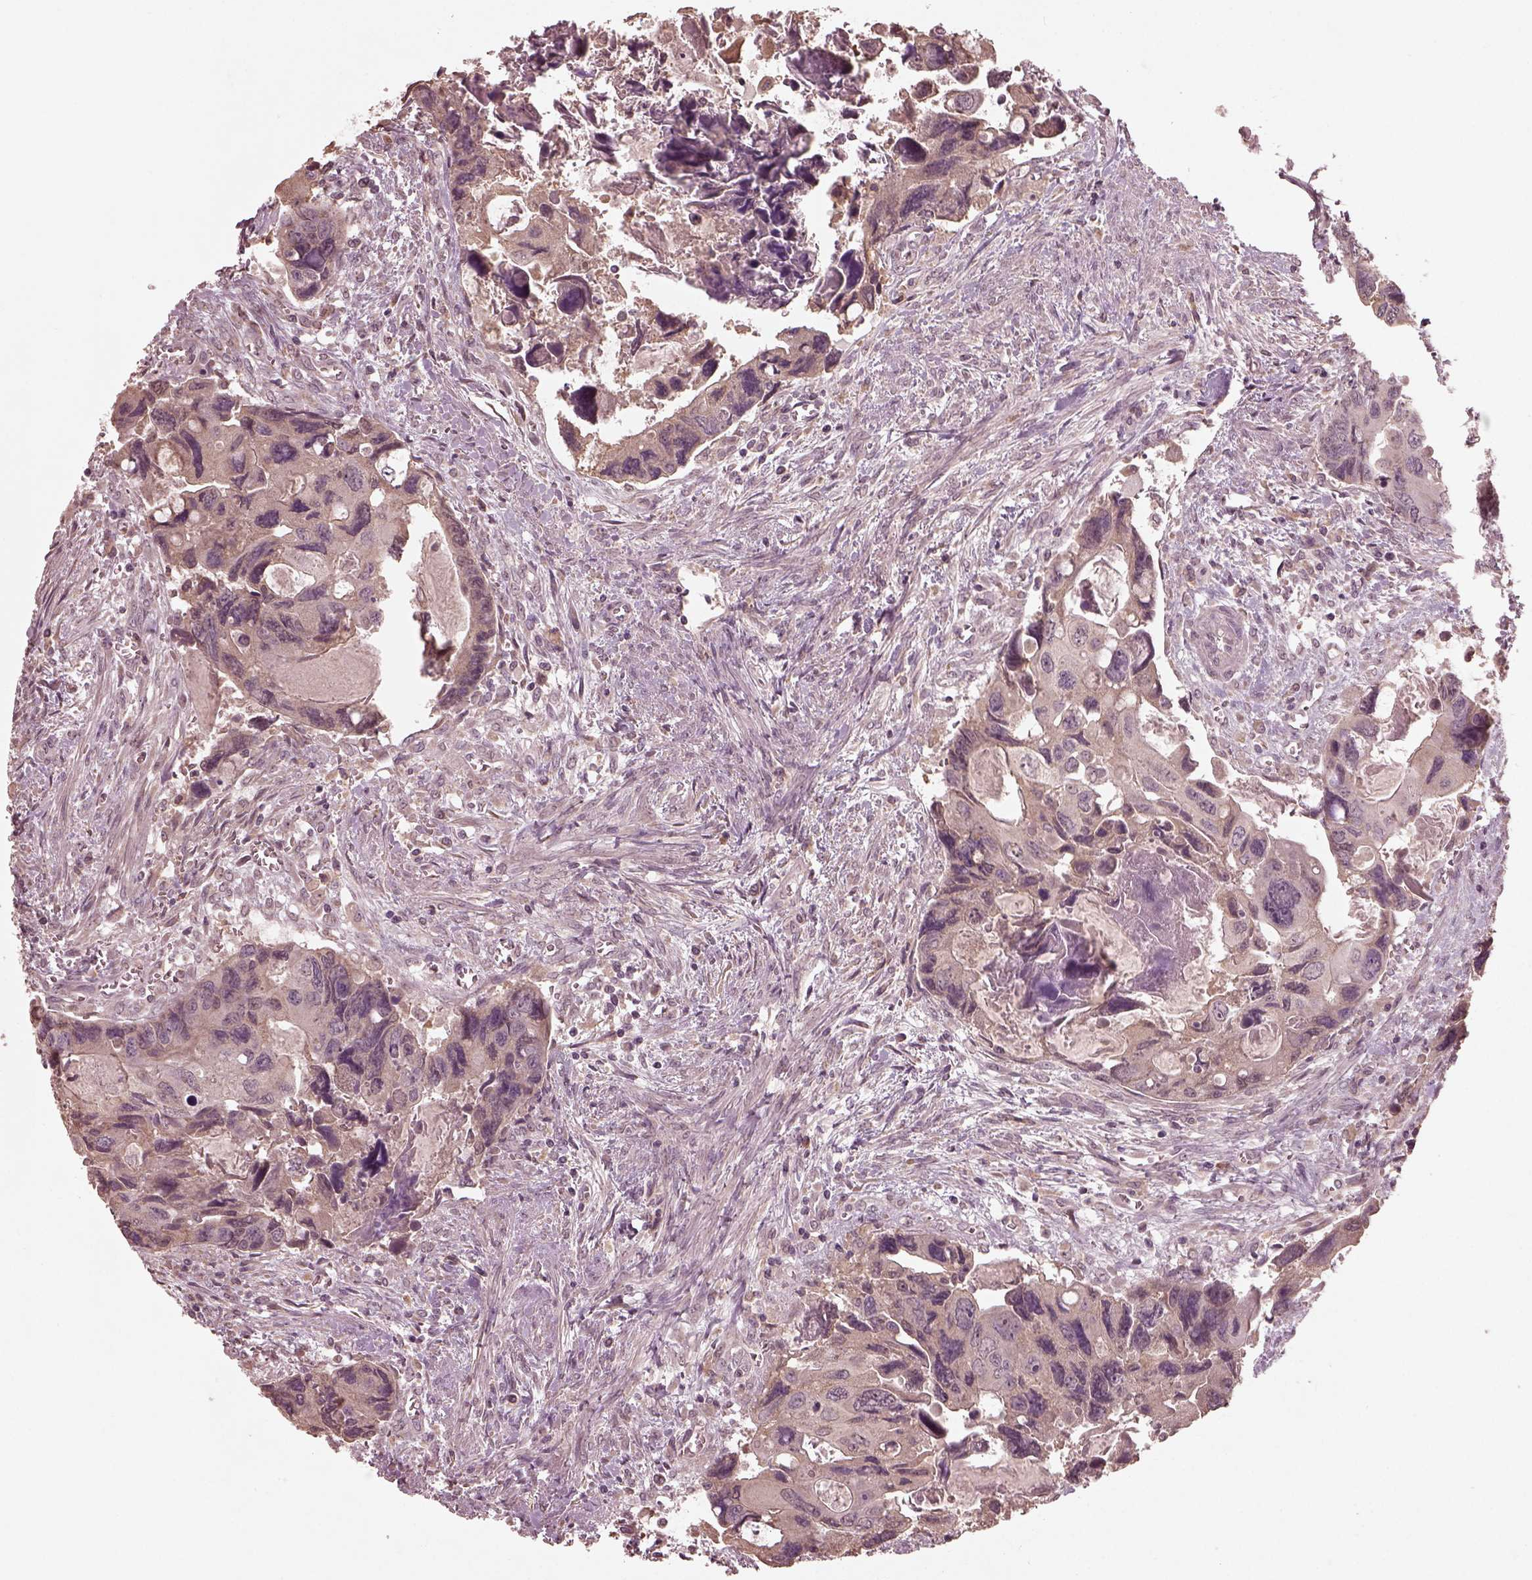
{"staining": {"intensity": "negative", "quantity": "none", "location": "none"}, "tissue": "colorectal cancer", "cell_type": "Tumor cells", "image_type": "cancer", "snomed": [{"axis": "morphology", "description": "Adenocarcinoma, NOS"}, {"axis": "topography", "description": "Rectum"}], "caption": "High power microscopy photomicrograph of an immunohistochemistry histopathology image of colorectal cancer (adenocarcinoma), revealing no significant staining in tumor cells.", "gene": "CALR3", "patient": {"sex": "male", "age": 62}}